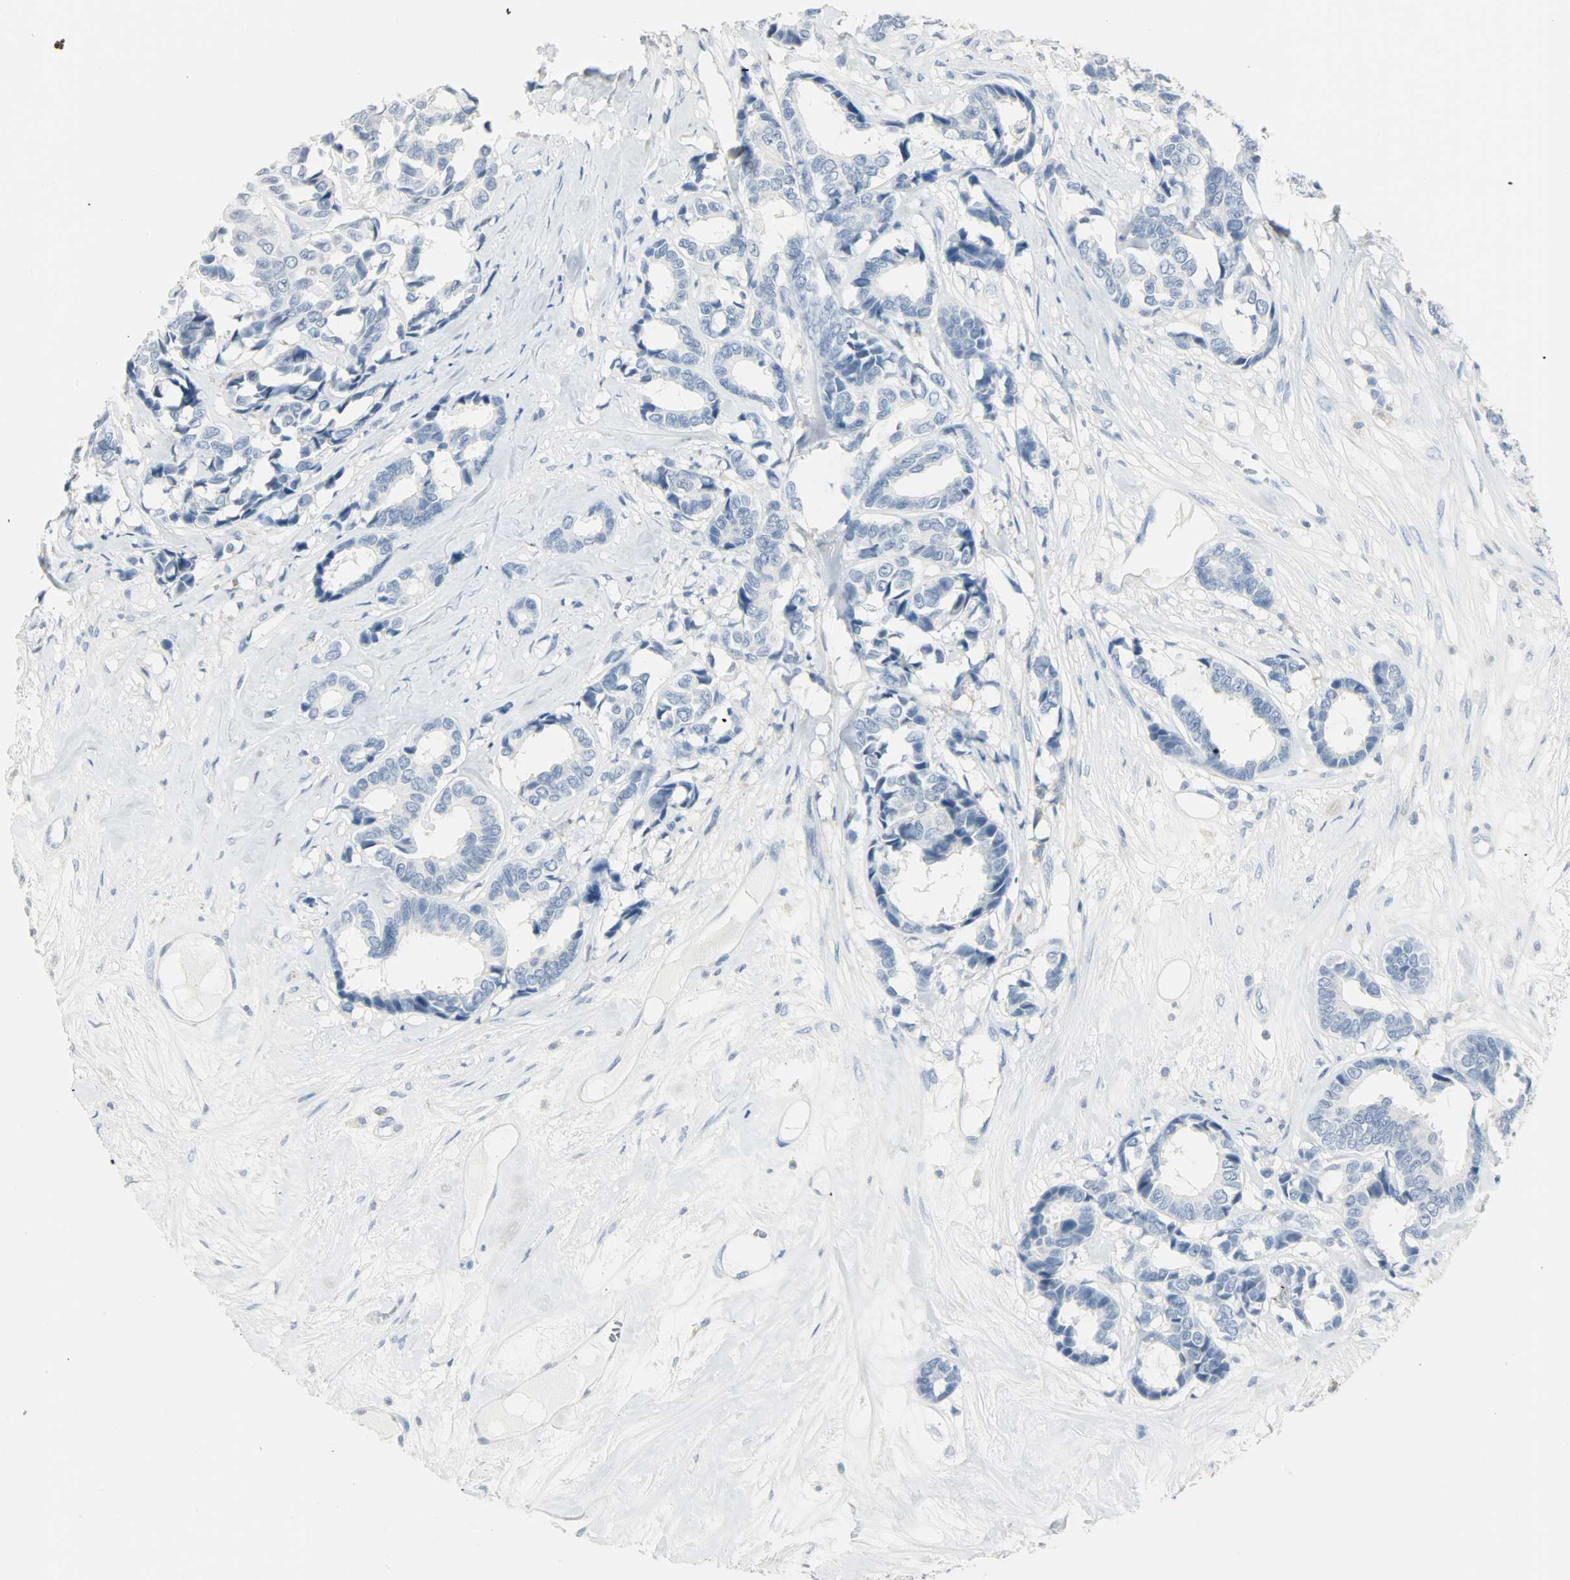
{"staining": {"intensity": "negative", "quantity": "none", "location": "none"}, "tissue": "breast cancer", "cell_type": "Tumor cells", "image_type": "cancer", "snomed": [{"axis": "morphology", "description": "Duct carcinoma"}, {"axis": "topography", "description": "Breast"}], "caption": "DAB (3,3'-diaminobenzidine) immunohistochemical staining of breast cancer (intraductal carcinoma) displays no significant positivity in tumor cells. (Brightfield microscopy of DAB (3,3'-diaminobenzidine) immunohistochemistry at high magnification).", "gene": "PTPN6", "patient": {"sex": "female", "age": 87}}